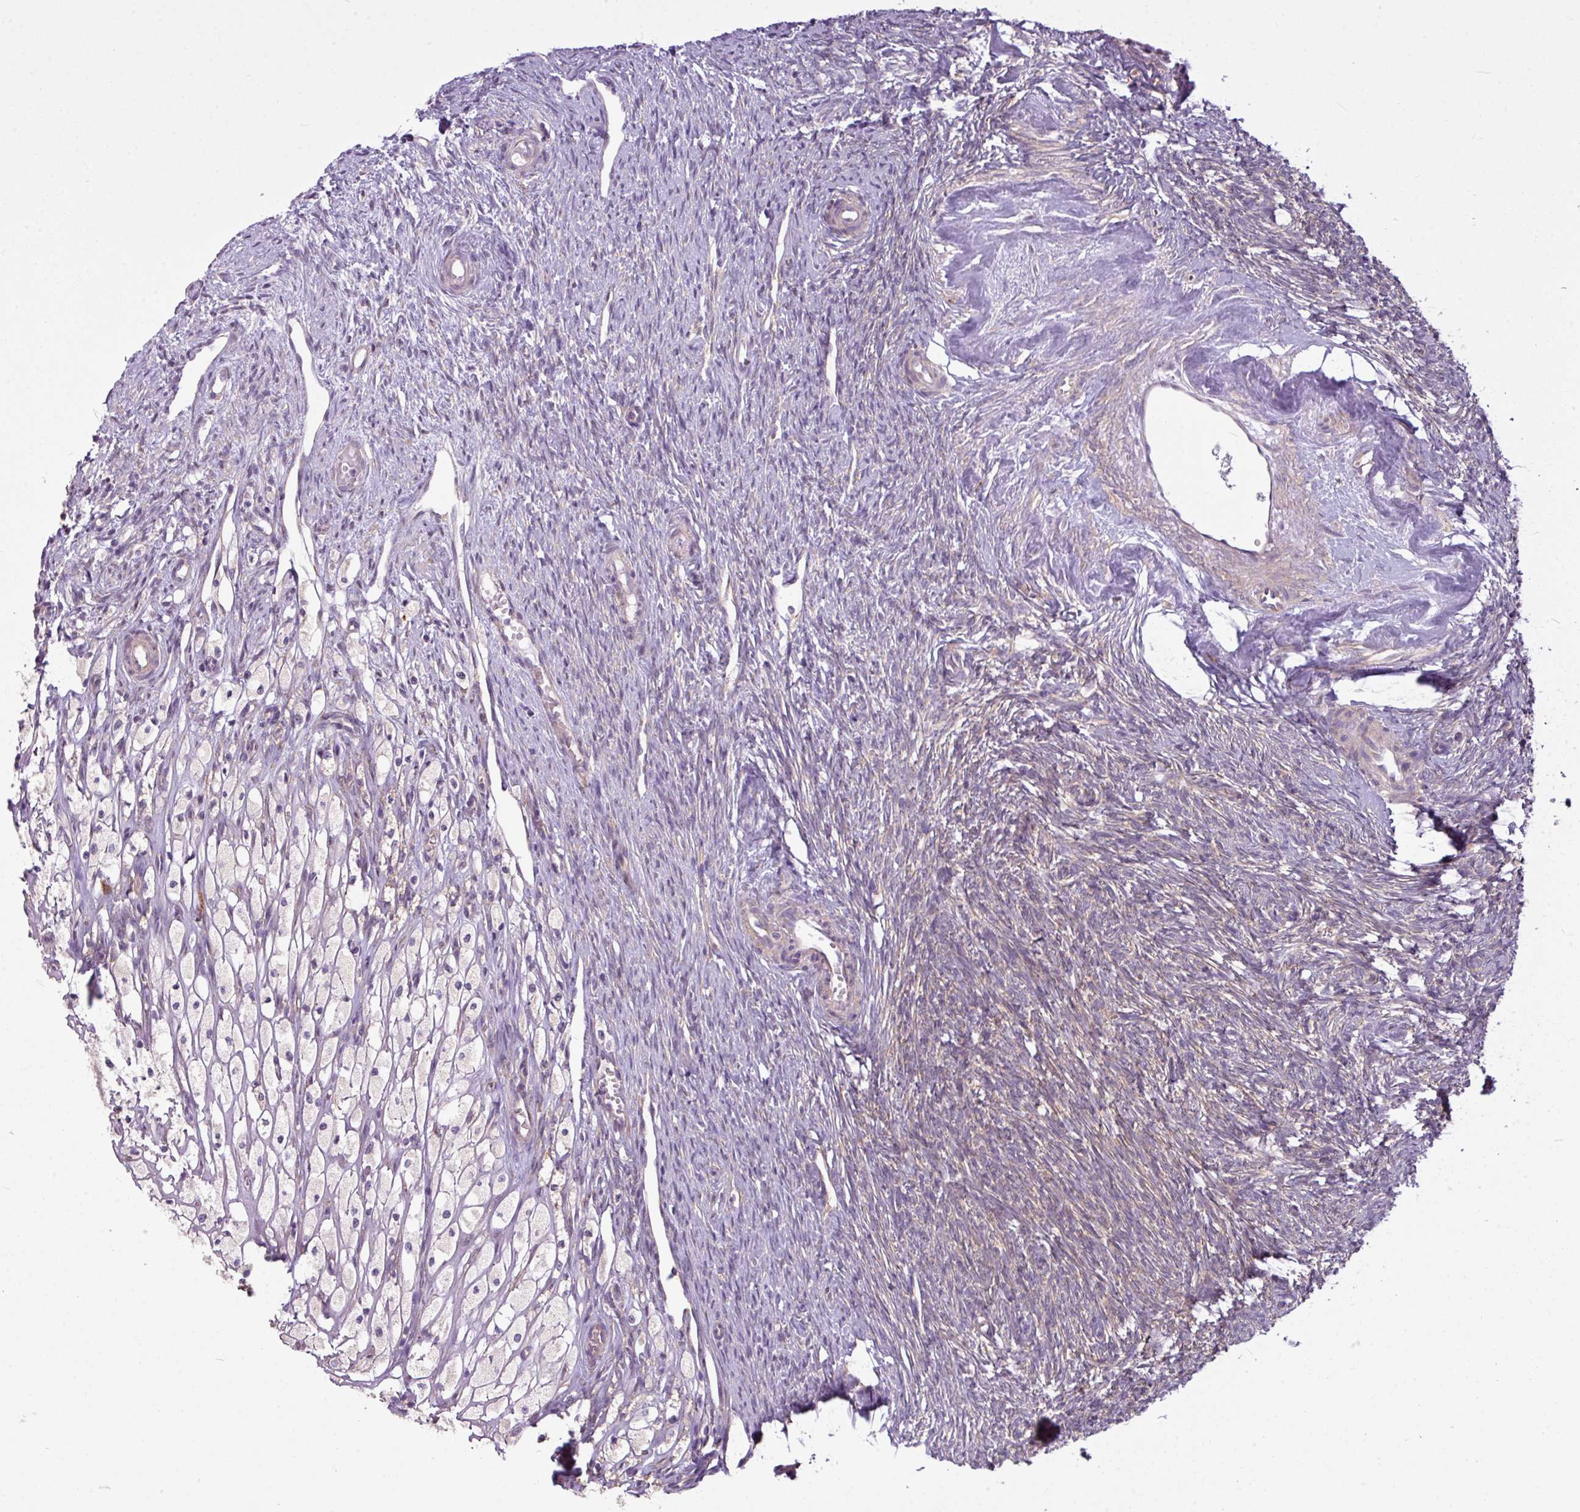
{"staining": {"intensity": "negative", "quantity": "none", "location": "none"}, "tissue": "ovary", "cell_type": "Follicle cells", "image_type": "normal", "snomed": [{"axis": "morphology", "description": "Normal tissue, NOS"}, {"axis": "topography", "description": "Ovary"}], "caption": "Immunohistochemical staining of unremarkable ovary displays no significant positivity in follicle cells. (Stains: DAB (3,3'-diaminobenzidine) IHC with hematoxylin counter stain, Microscopy: brightfield microscopy at high magnification).", "gene": "CAMK2A", "patient": {"sex": "female", "age": 51}}